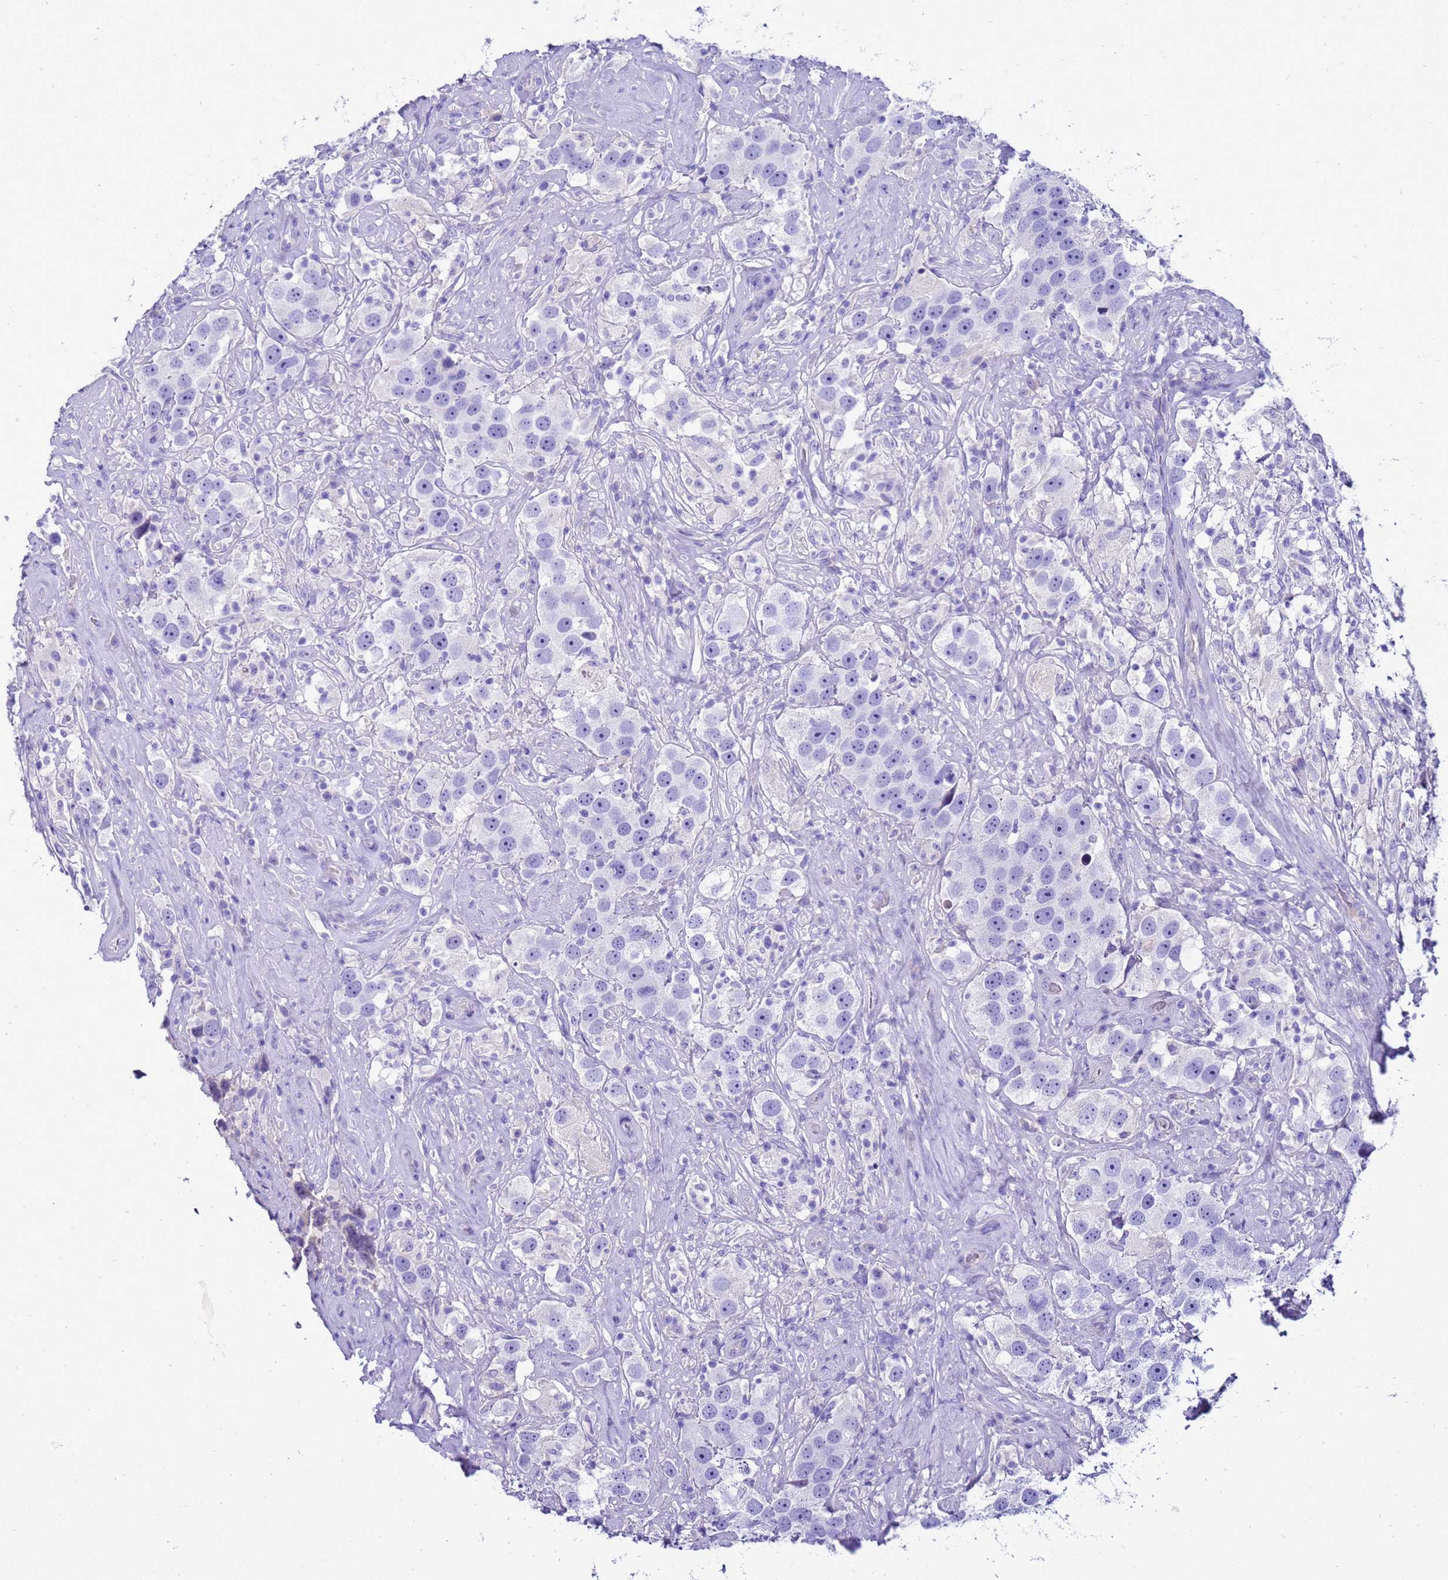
{"staining": {"intensity": "negative", "quantity": "none", "location": "none"}, "tissue": "testis cancer", "cell_type": "Tumor cells", "image_type": "cancer", "snomed": [{"axis": "morphology", "description": "Seminoma, NOS"}, {"axis": "topography", "description": "Testis"}], "caption": "Protein analysis of testis cancer demonstrates no significant positivity in tumor cells.", "gene": "BEST2", "patient": {"sex": "male", "age": 49}}